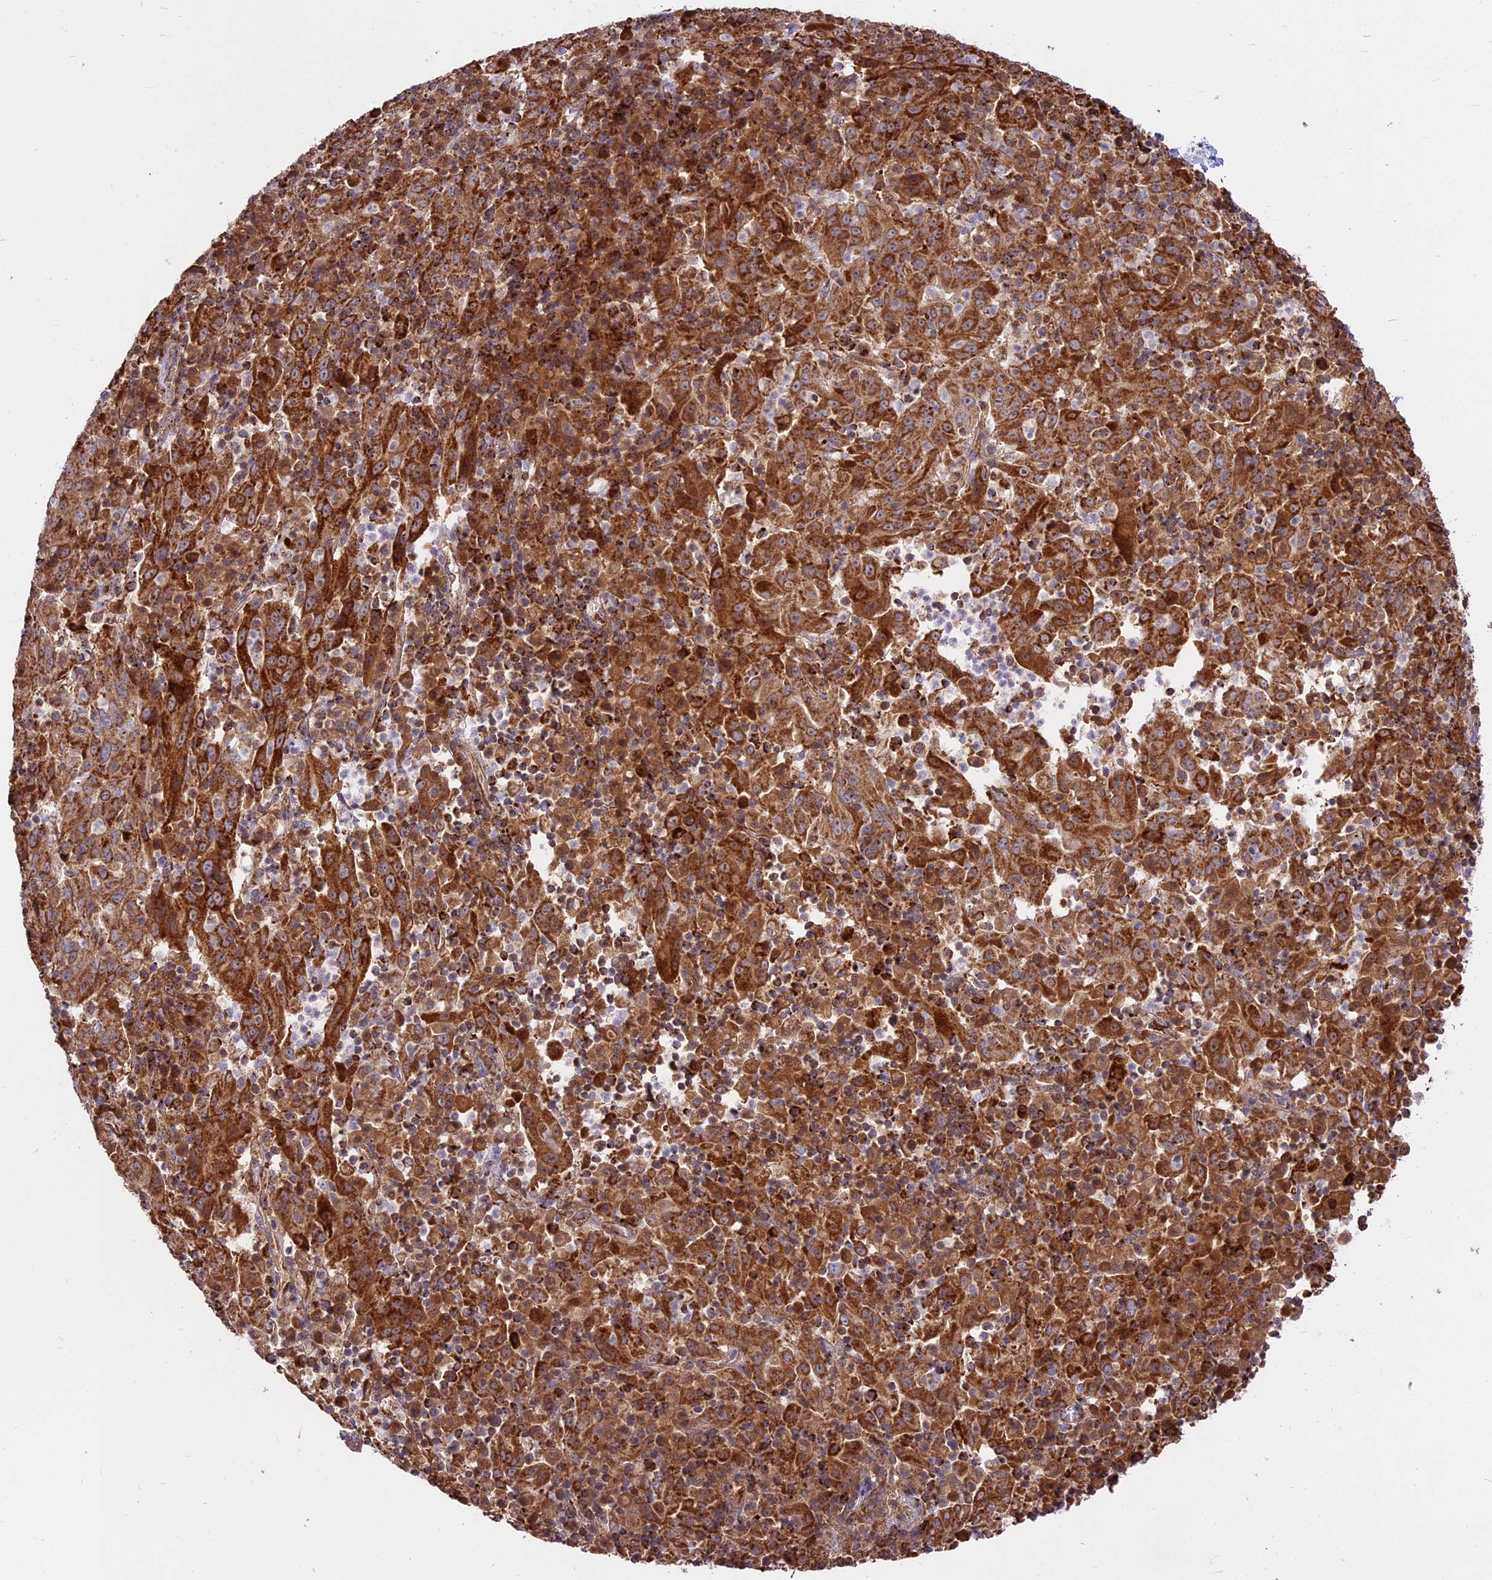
{"staining": {"intensity": "strong", "quantity": ">75%", "location": "cytoplasmic/membranous"}, "tissue": "pancreatic cancer", "cell_type": "Tumor cells", "image_type": "cancer", "snomed": [{"axis": "morphology", "description": "Adenocarcinoma, NOS"}, {"axis": "topography", "description": "Pancreas"}], "caption": "Immunohistochemical staining of pancreatic cancer shows high levels of strong cytoplasmic/membranous protein positivity in approximately >75% of tumor cells.", "gene": "COX17", "patient": {"sex": "male", "age": 63}}